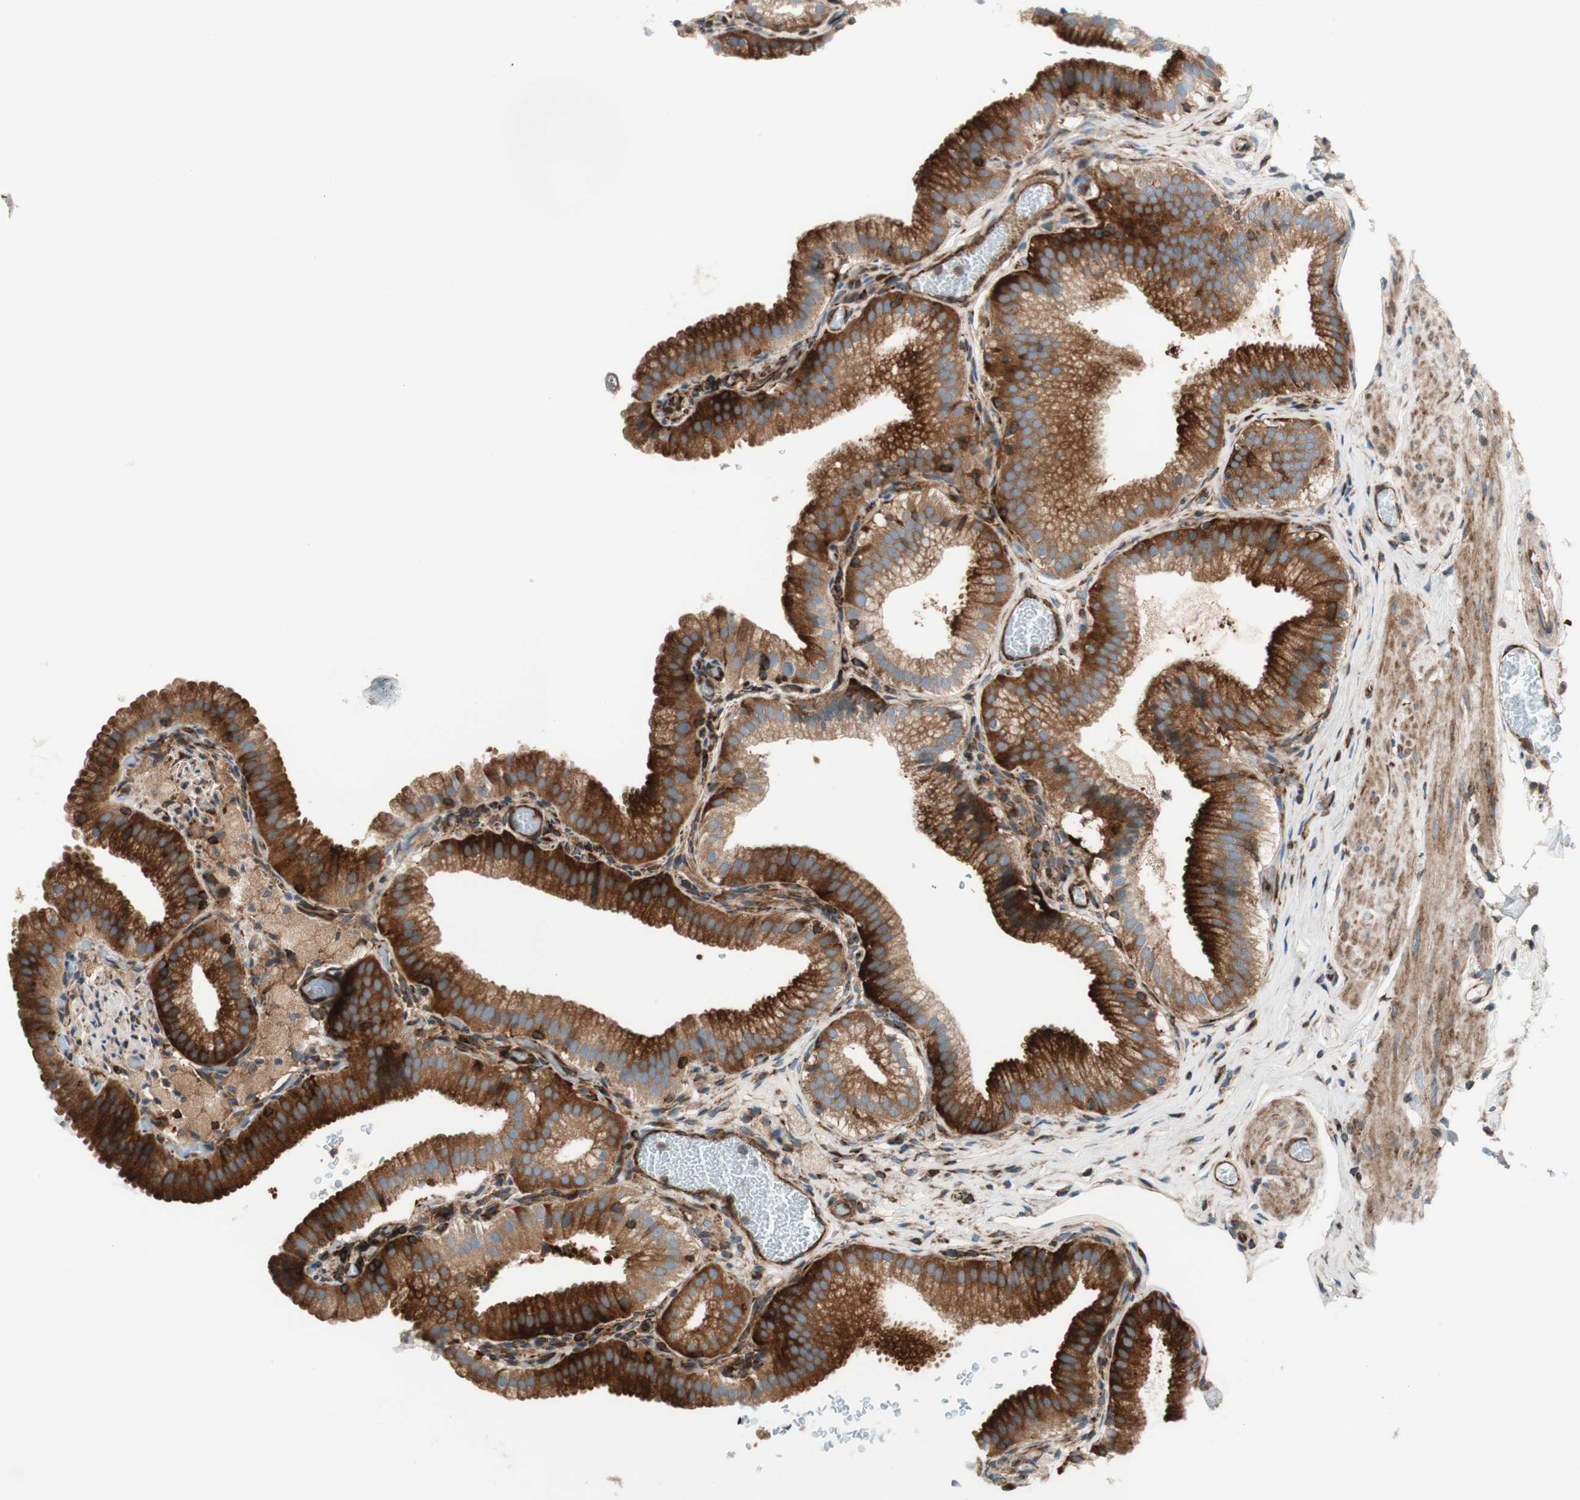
{"staining": {"intensity": "moderate", "quantity": ">75%", "location": "cytoplasmic/membranous"}, "tissue": "gallbladder", "cell_type": "Glandular cells", "image_type": "normal", "snomed": [{"axis": "morphology", "description": "Normal tissue, NOS"}, {"axis": "topography", "description": "Gallbladder"}], "caption": "Immunohistochemistry (IHC) histopathology image of unremarkable gallbladder: gallbladder stained using immunohistochemistry (IHC) displays medium levels of moderate protein expression localized specifically in the cytoplasmic/membranous of glandular cells, appearing as a cytoplasmic/membranous brown color.", "gene": "CCN4", "patient": {"sex": "male", "age": 54}}